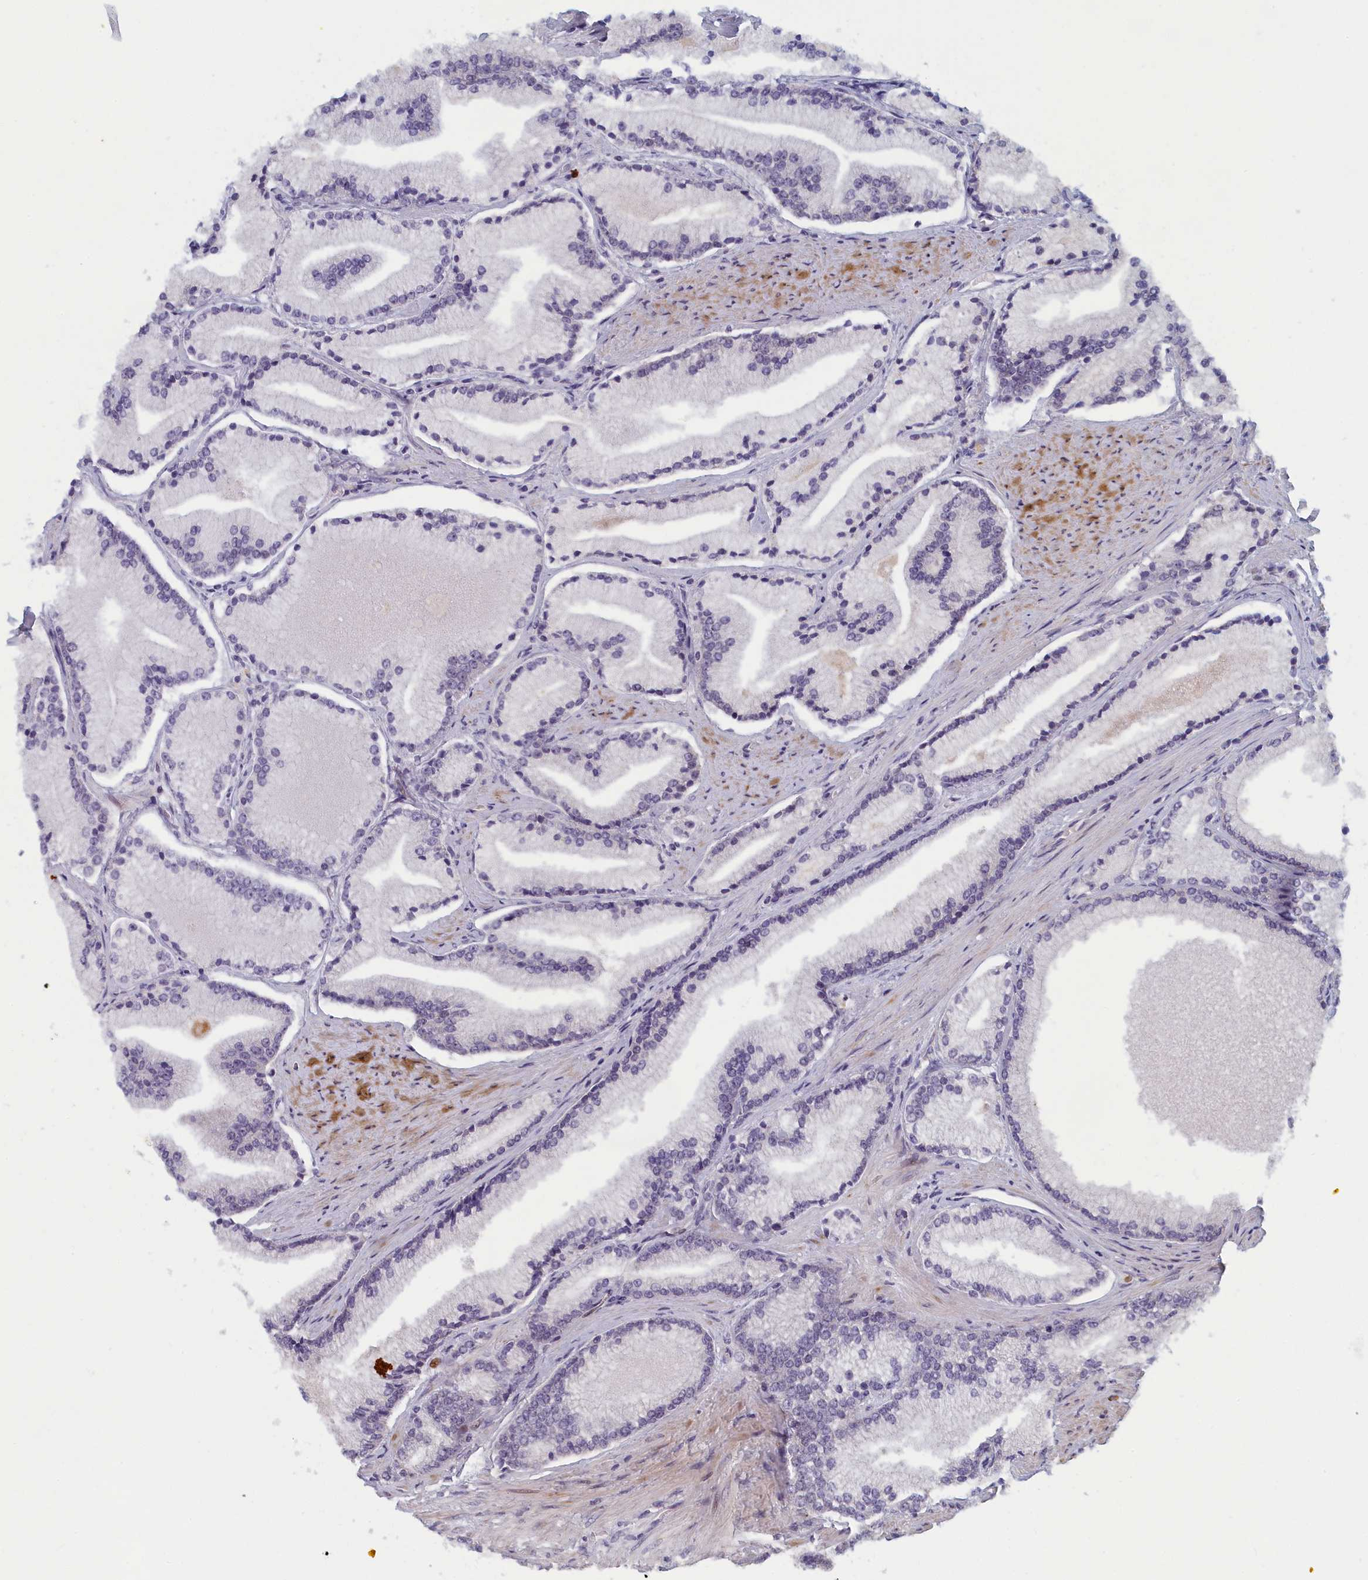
{"staining": {"intensity": "negative", "quantity": "none", "location": "none"}, "tissue": "prostate cancer", "cell_type": "Tumor cells", "image_type": "cancer", "snomed": [{"axis": "morphology", "description": "Adenocarcinoma, High grade"}, {"axis": "topography", "description": "Prostate"}], "caption": "Prostate adenocarcinoma (high-grade) stained for a protein using immunohistochemistry displays no expression tumor cells.", "gene": "DNAJC17", "patient": {"sex": "male", "age": 67}}